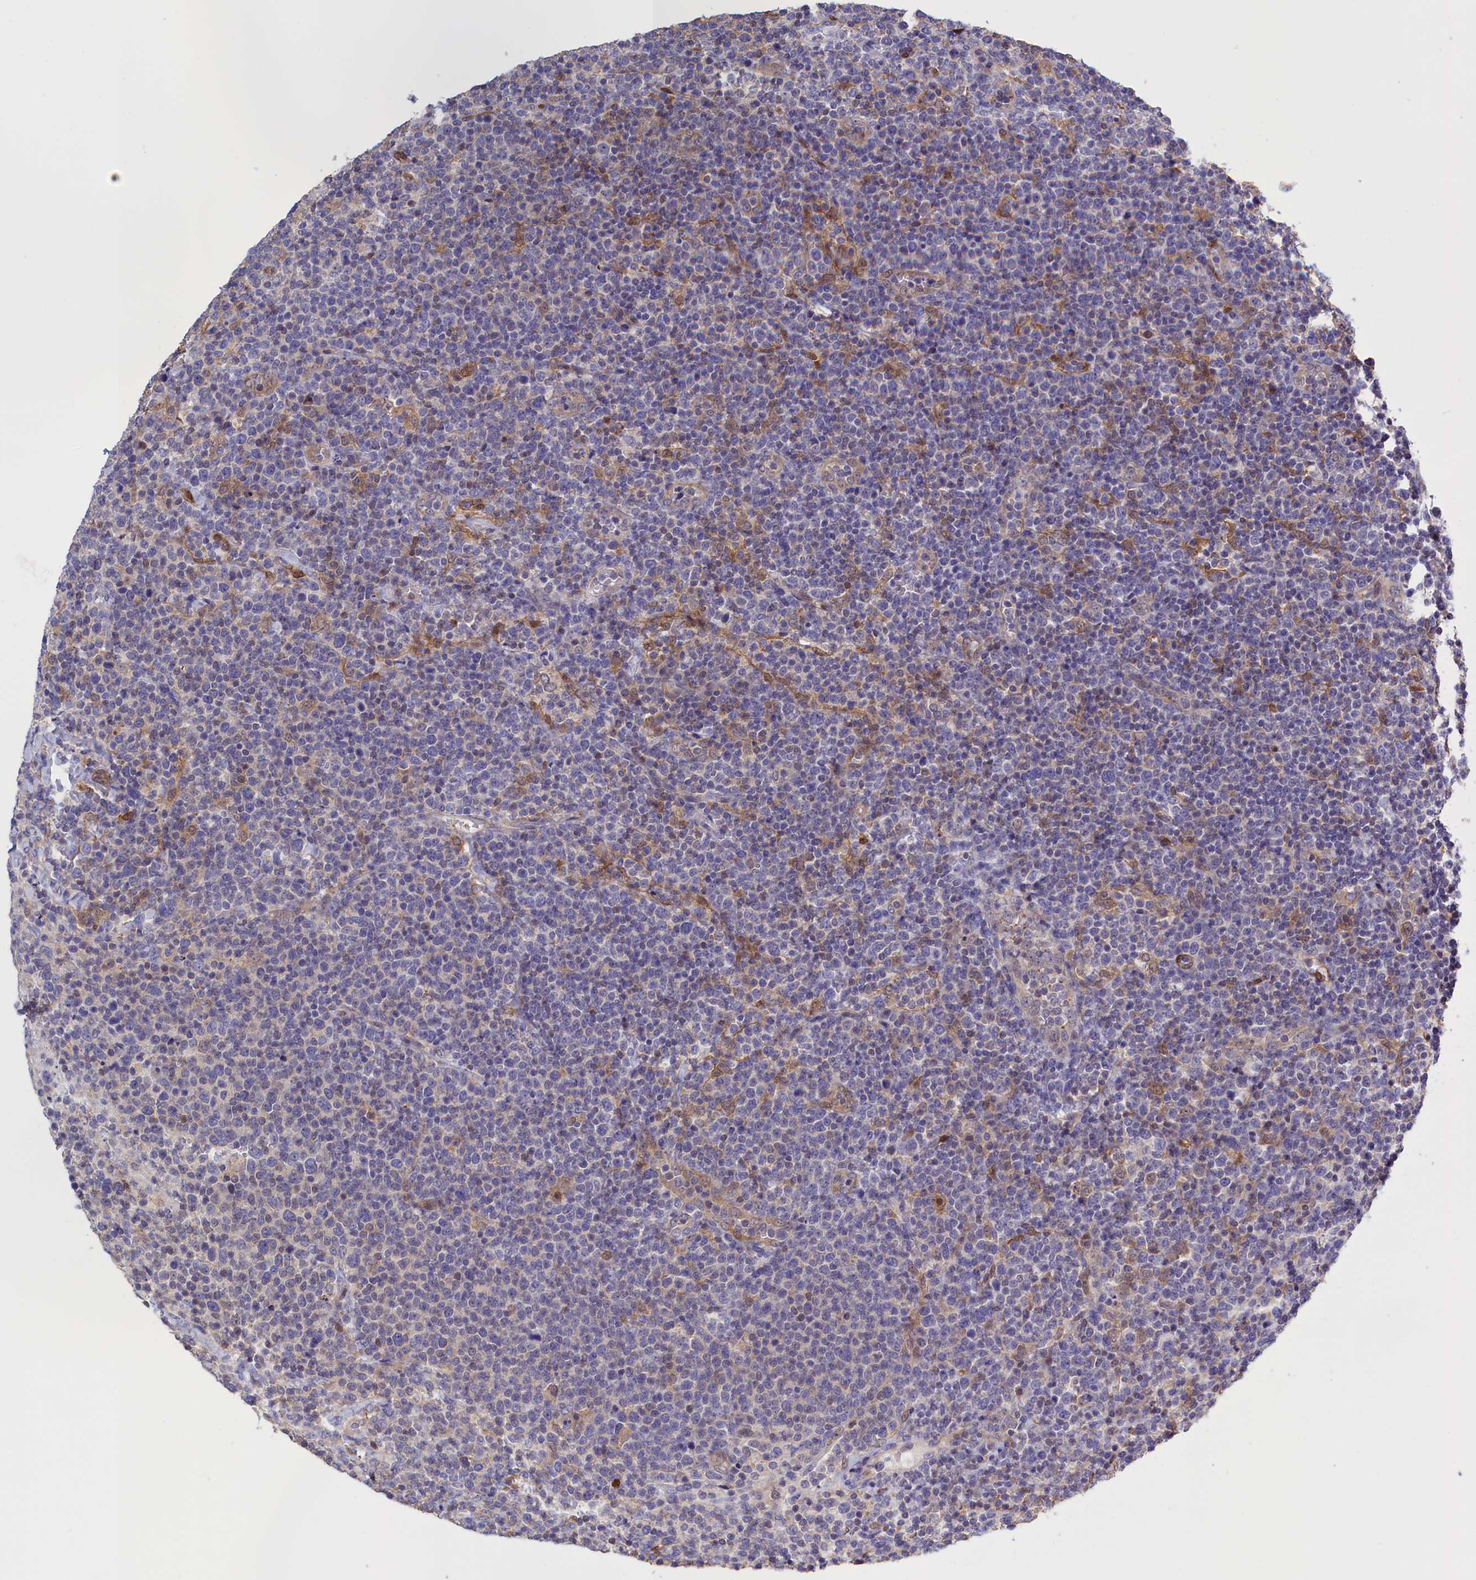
{"staining": {"intensity": "negative", "quantity": "none", "location": "none"}, "tissue": "lymphoma", "cell_type": "Tumor cells", "image_type": "cancer", "snomed": [{"axis": "morphology", "description": "Malignant lymphoma, non-Hodgkin's type, High grade"}, {"axis": "topography", "description": "Lymph node"}], "caption": "Immunohistochemistry of high-grade malignant lymphoma, non-Hodgkin's type demonstrates no staining in tumor cells.", "gene": "ARHGAP18", "patient": {"sex": "male", "age": 61}}